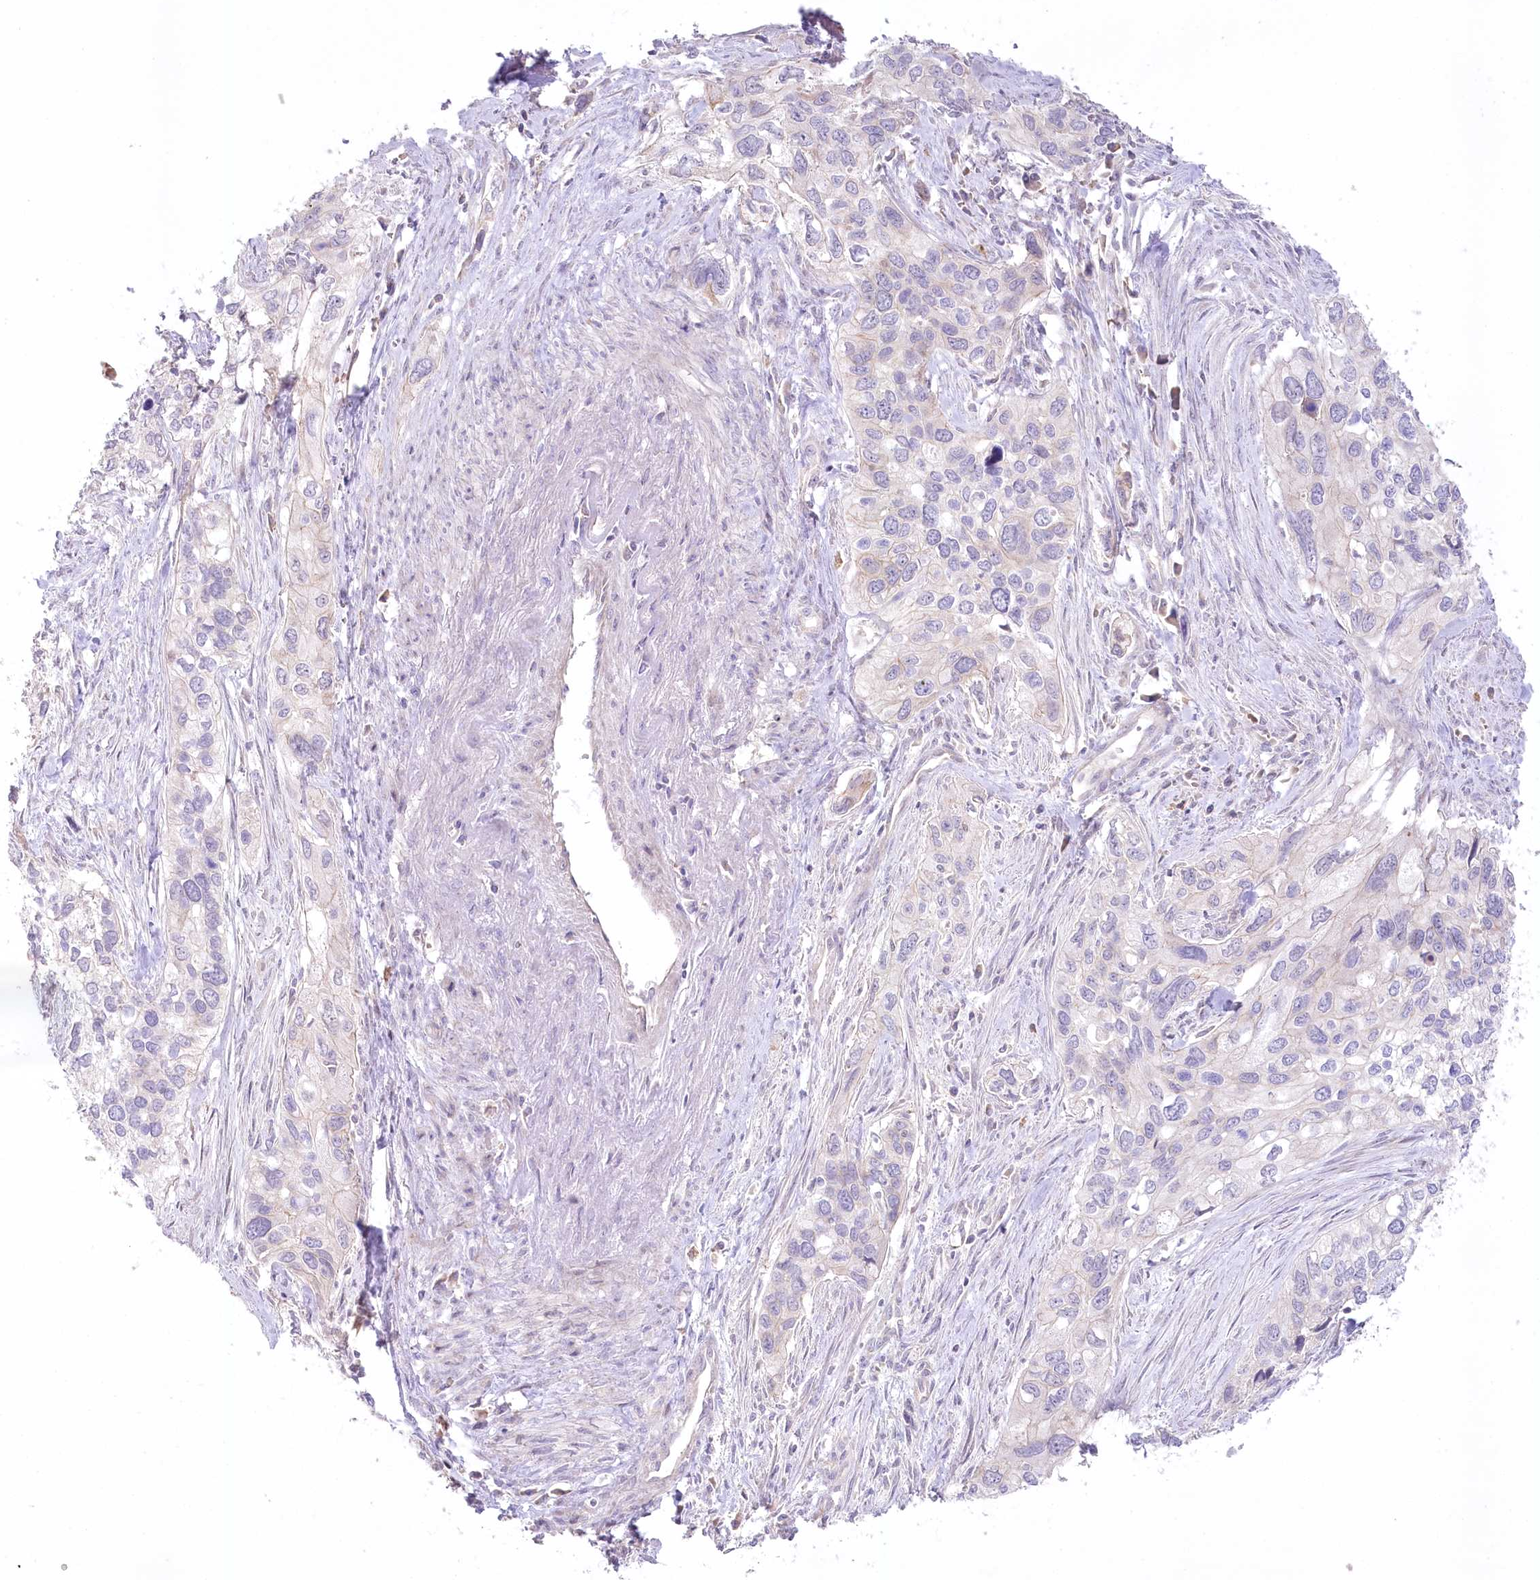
{"staining": {"intensity": "negative", "quantity": "none", "location": "none"}, "tissue": "cervical cancer", "cell_type": "Tumor cells", "image_type": "cancer", "snomed": [{"axis": "morphology", "description": "Squamous cell carcinoma, NOS"}, {"axis": "topography", "description": "Cervix"}], "caption": "The image shows no staining of tumor cells in cervical cancer (squamous cell carcinoma).", "gene": "SLC6A11", "patient": {"sex": "female", "age": 55}}